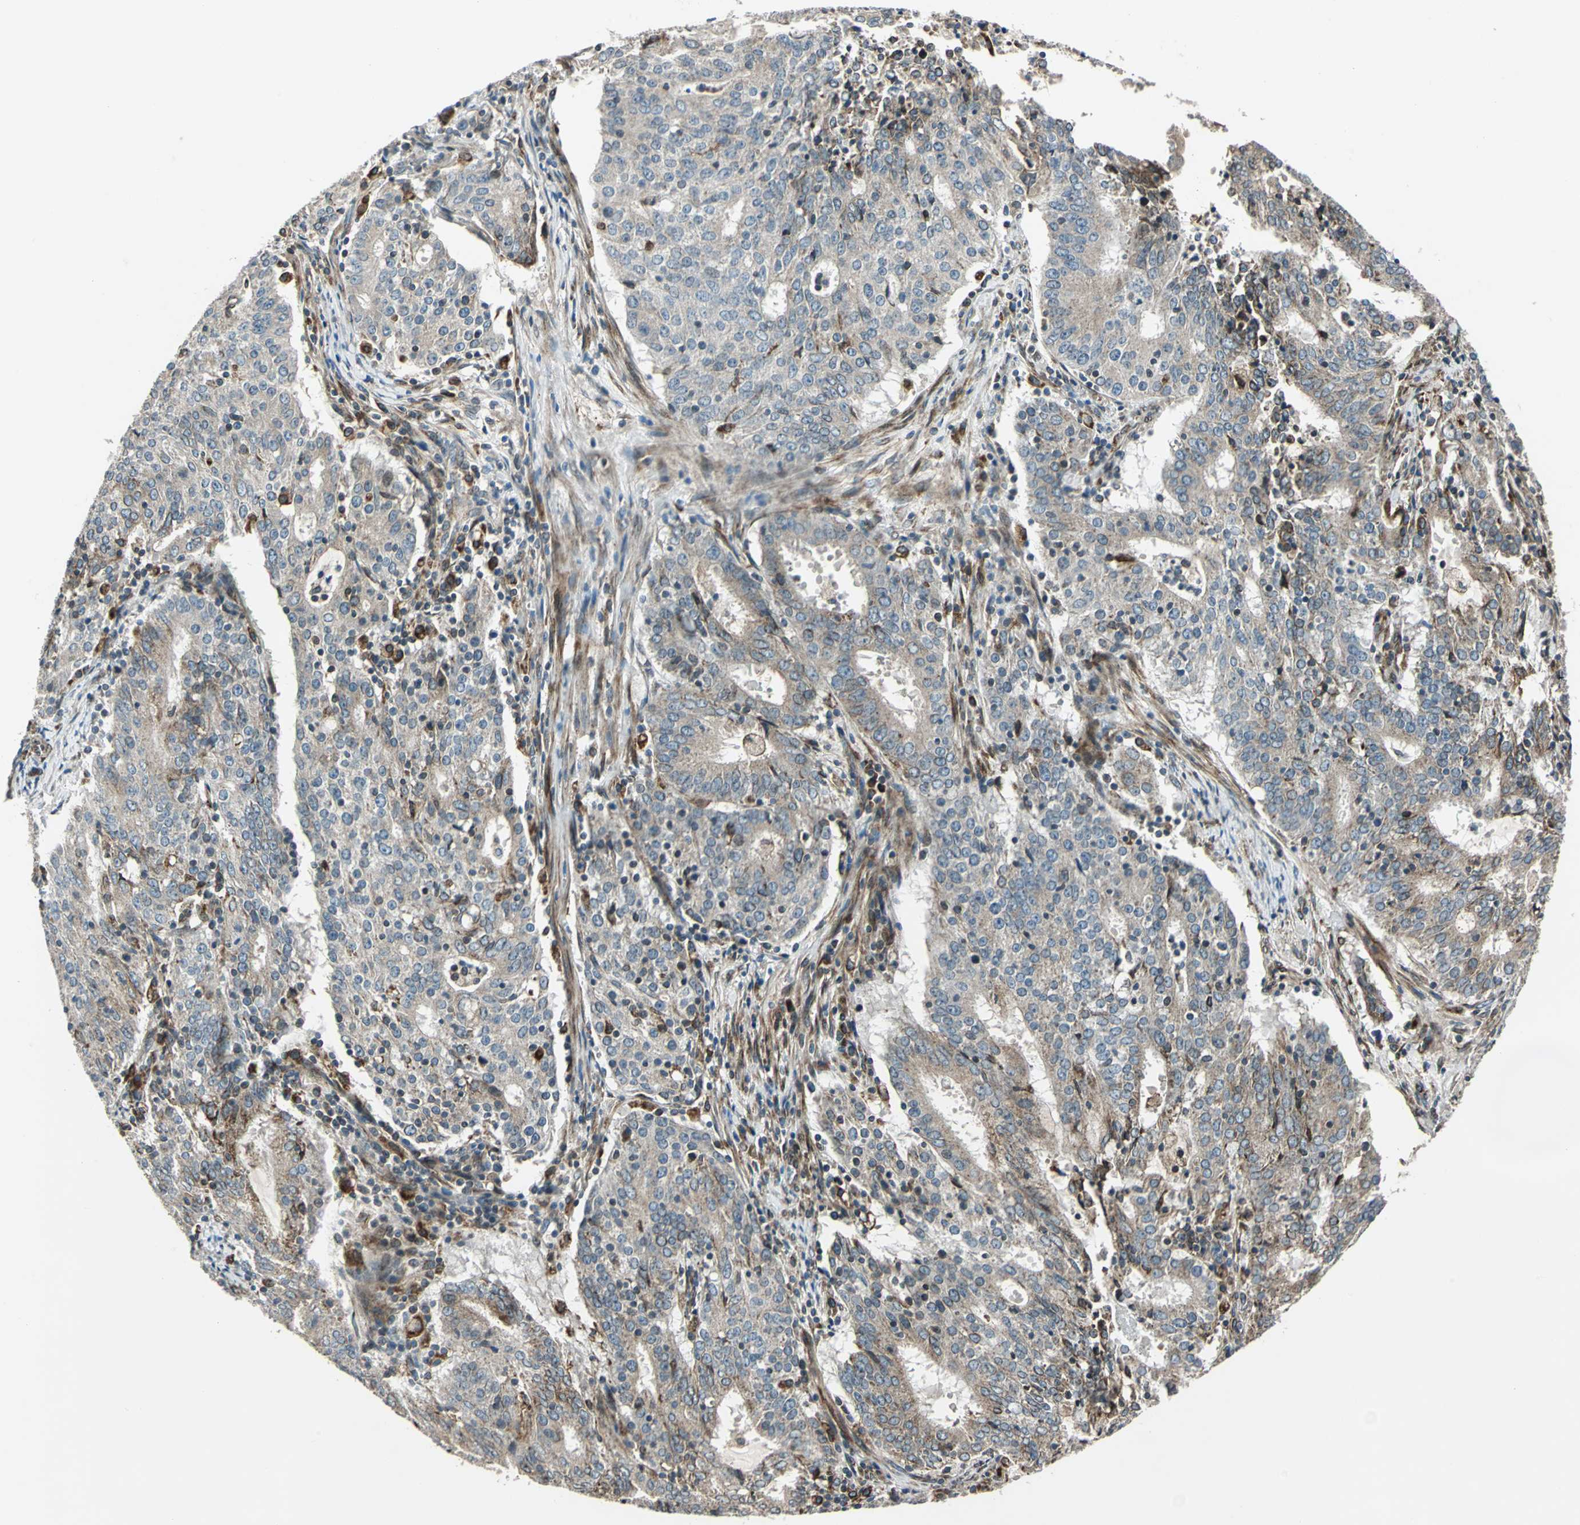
{"staining": {"intensity": "strong", "quantity": "25%-75%", "location": "cytoplasmic/membranous"}, "tissue": "cervical cancer", "cell_type": "Tumor cells", "image_type": "cancer", "snomed": [{"axis": "morphology", "description": "Adenocarcinoma, NOS"}, {"axis": "topography", "description": "Cervix"}], "caption": "An IHC image of tumor tissue is shown. Protein staining in brown highlights strong cytoplasmic/membranous positivity in cervical cancer within tumor cells. The staining was performed using DAB (3,3'-diaminobenzidine), with brown indicating positive protein expression. Nuclei are stained blue with hematoxylin.", "gene": "HTATIP2", "patient": {"sex": "female", "age": 44}}